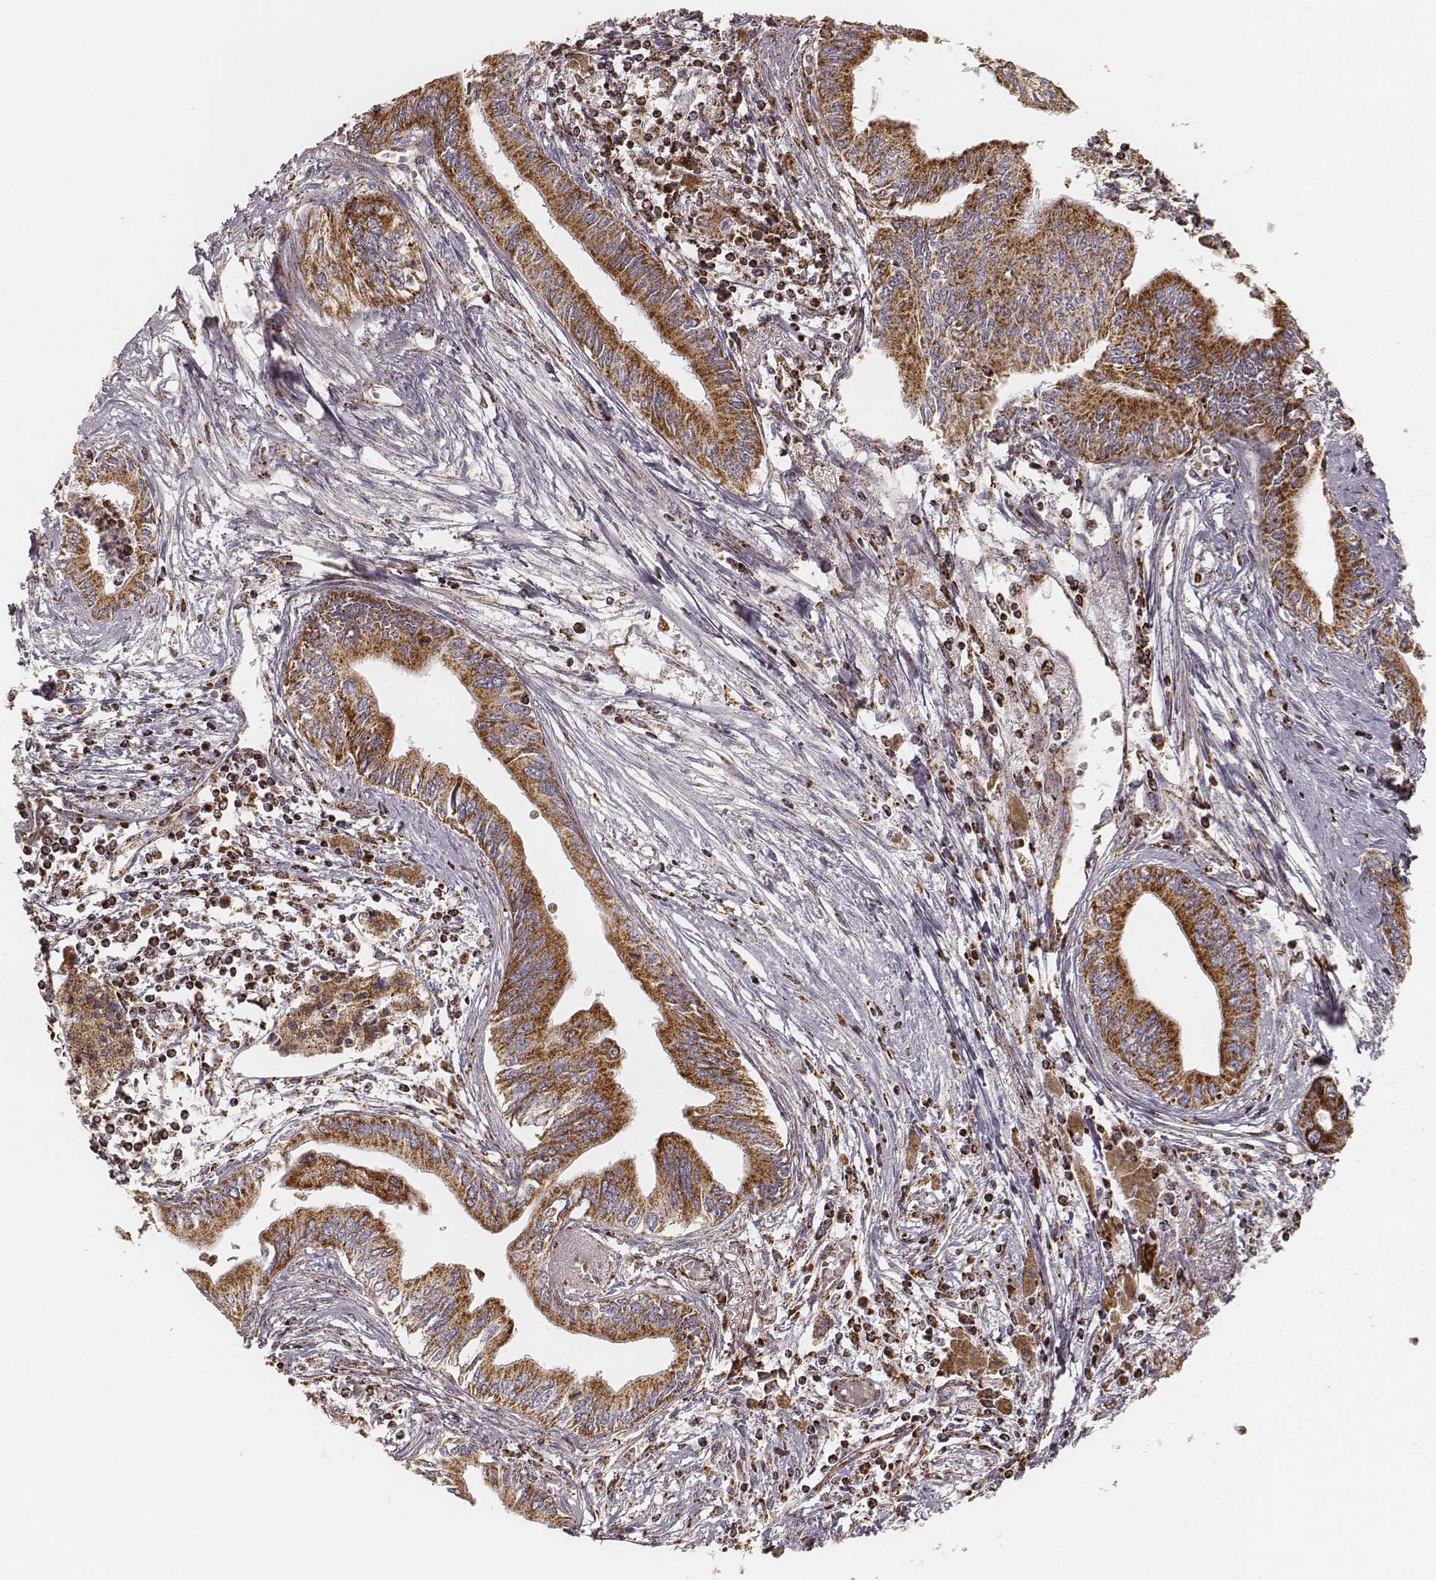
{"staining": {"intensity": "strong", "quantity": ">75%", "location": "cytoplasmic/membranous"}, "tissue": "pancreatic cancer", "cell_type": "Tumor cells", "image_type": "cancer", "snomed": [{"axis": "morphology", "description": "Adenocarcinoma, NOS"}, {"axis": "topography", "description": "Pancreas"}], "caption": "Human pancreatic adenocarcinoma stained with a protein marker reveals strong staining in tumor cells.", "gene": "CS", "patient": {"sex": "female", "age": 61}}